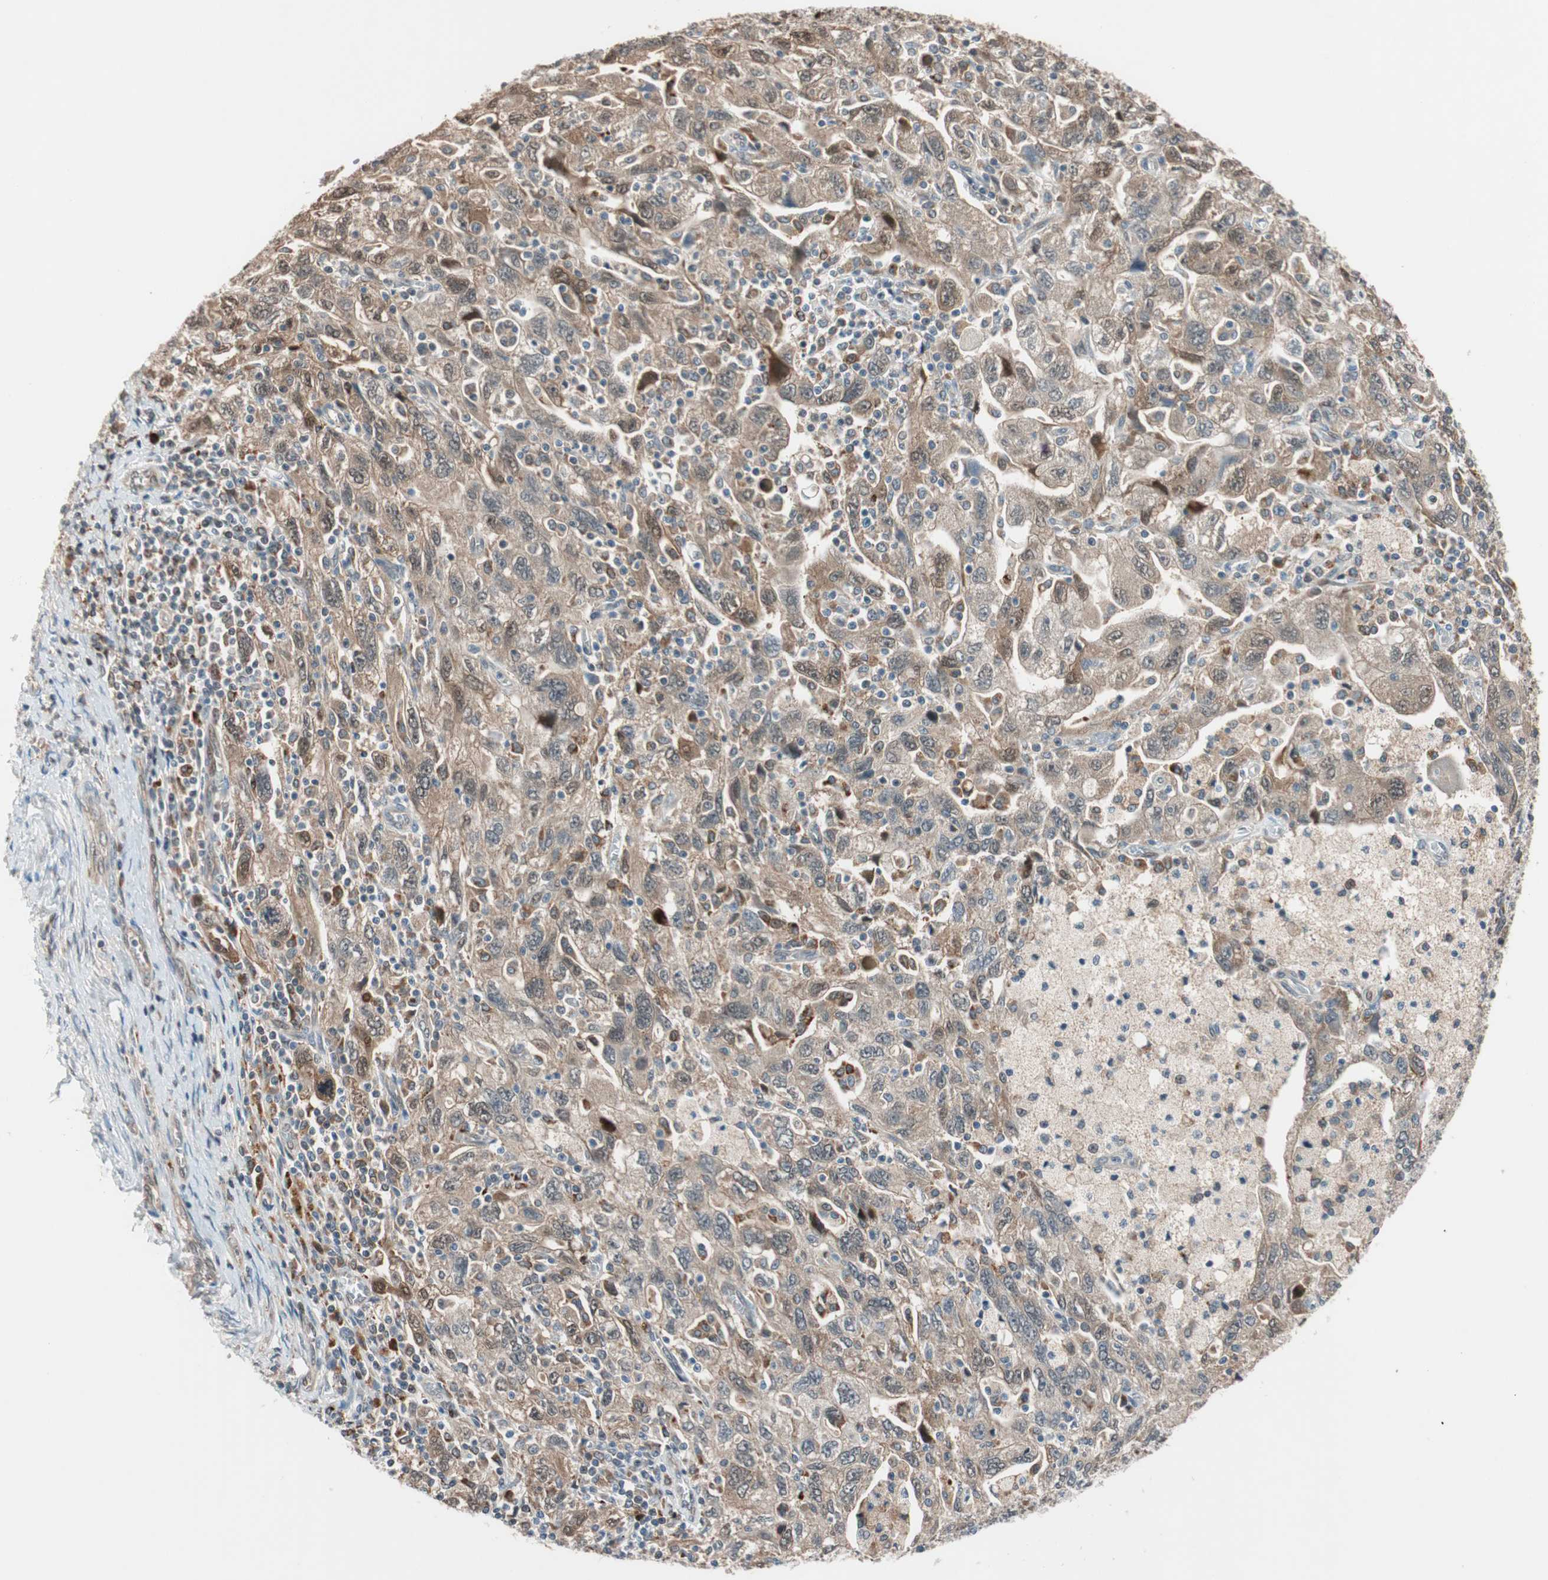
{"staining": {"intensity": "moderate", "quantity": ">75%", "location": "cytoplasmic/membranous"}, "tissue": "ovarian cancer", "cell_type": "Tumor cells", "image_type": "cancer", "snomed": [{"axis": "morphology", "description": "Carcinoma, NOS"}, {"axis": "morphology", "description": "Cystadenocarcinoma, serous, NOS"}, {"axis": "topography", "description": "Ovary"}], "caption": "This photomicrograph demonstrates immunohistochemistry staining of ovarian cancer (serous cystadenocarcinoma), with medium moderate cytoplasmic/membranous expression in about >75% of tumor cells.", "gene": "PIK3R3", "patient": {"sex": "female", "age": 69}}